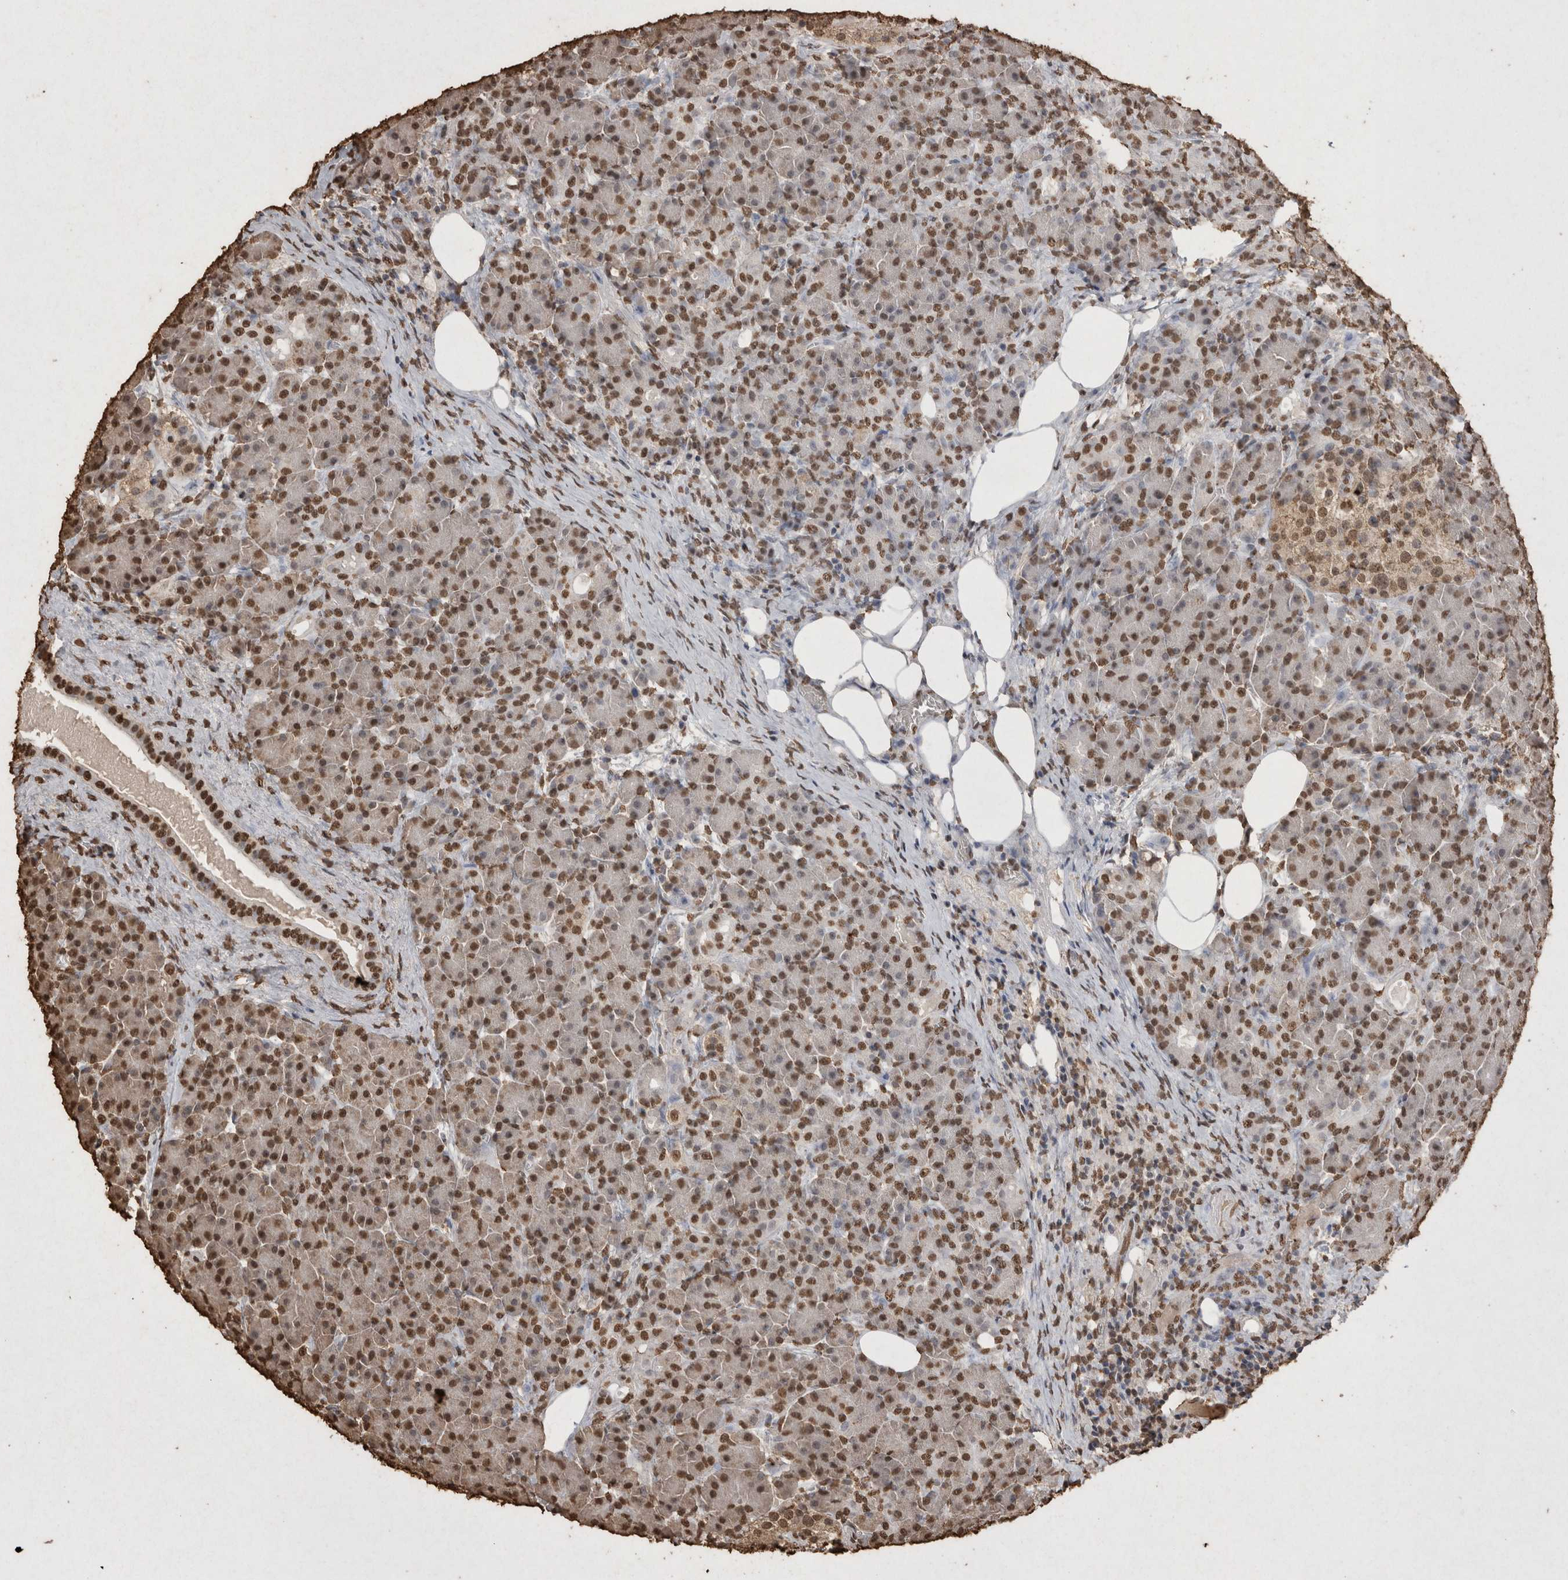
{"staining": {"intensity": "moderate", "quantity": ">75%", "location": "nuclear"}, "tissue": "pancreas", "cell_type": "Exocrine glandular cells", "image_type": "normal", "snomed": [{"axis": "morphology", "description": "Normal tissue, NOS"}, {"axis": "topography", "description": "Pancreas"}], "caption": "Normal pancreas was stained to show a protein in brown. There is medium levels of moderate nuclear staining in approximately >75% of exocrine glandular cells. (DAB (3,3'-diaminobenzidine) = brown stain, brightfield microscopy at high magnification).", "gene": "POU5F1", "patient": {"sex": "male", "age": 63}}